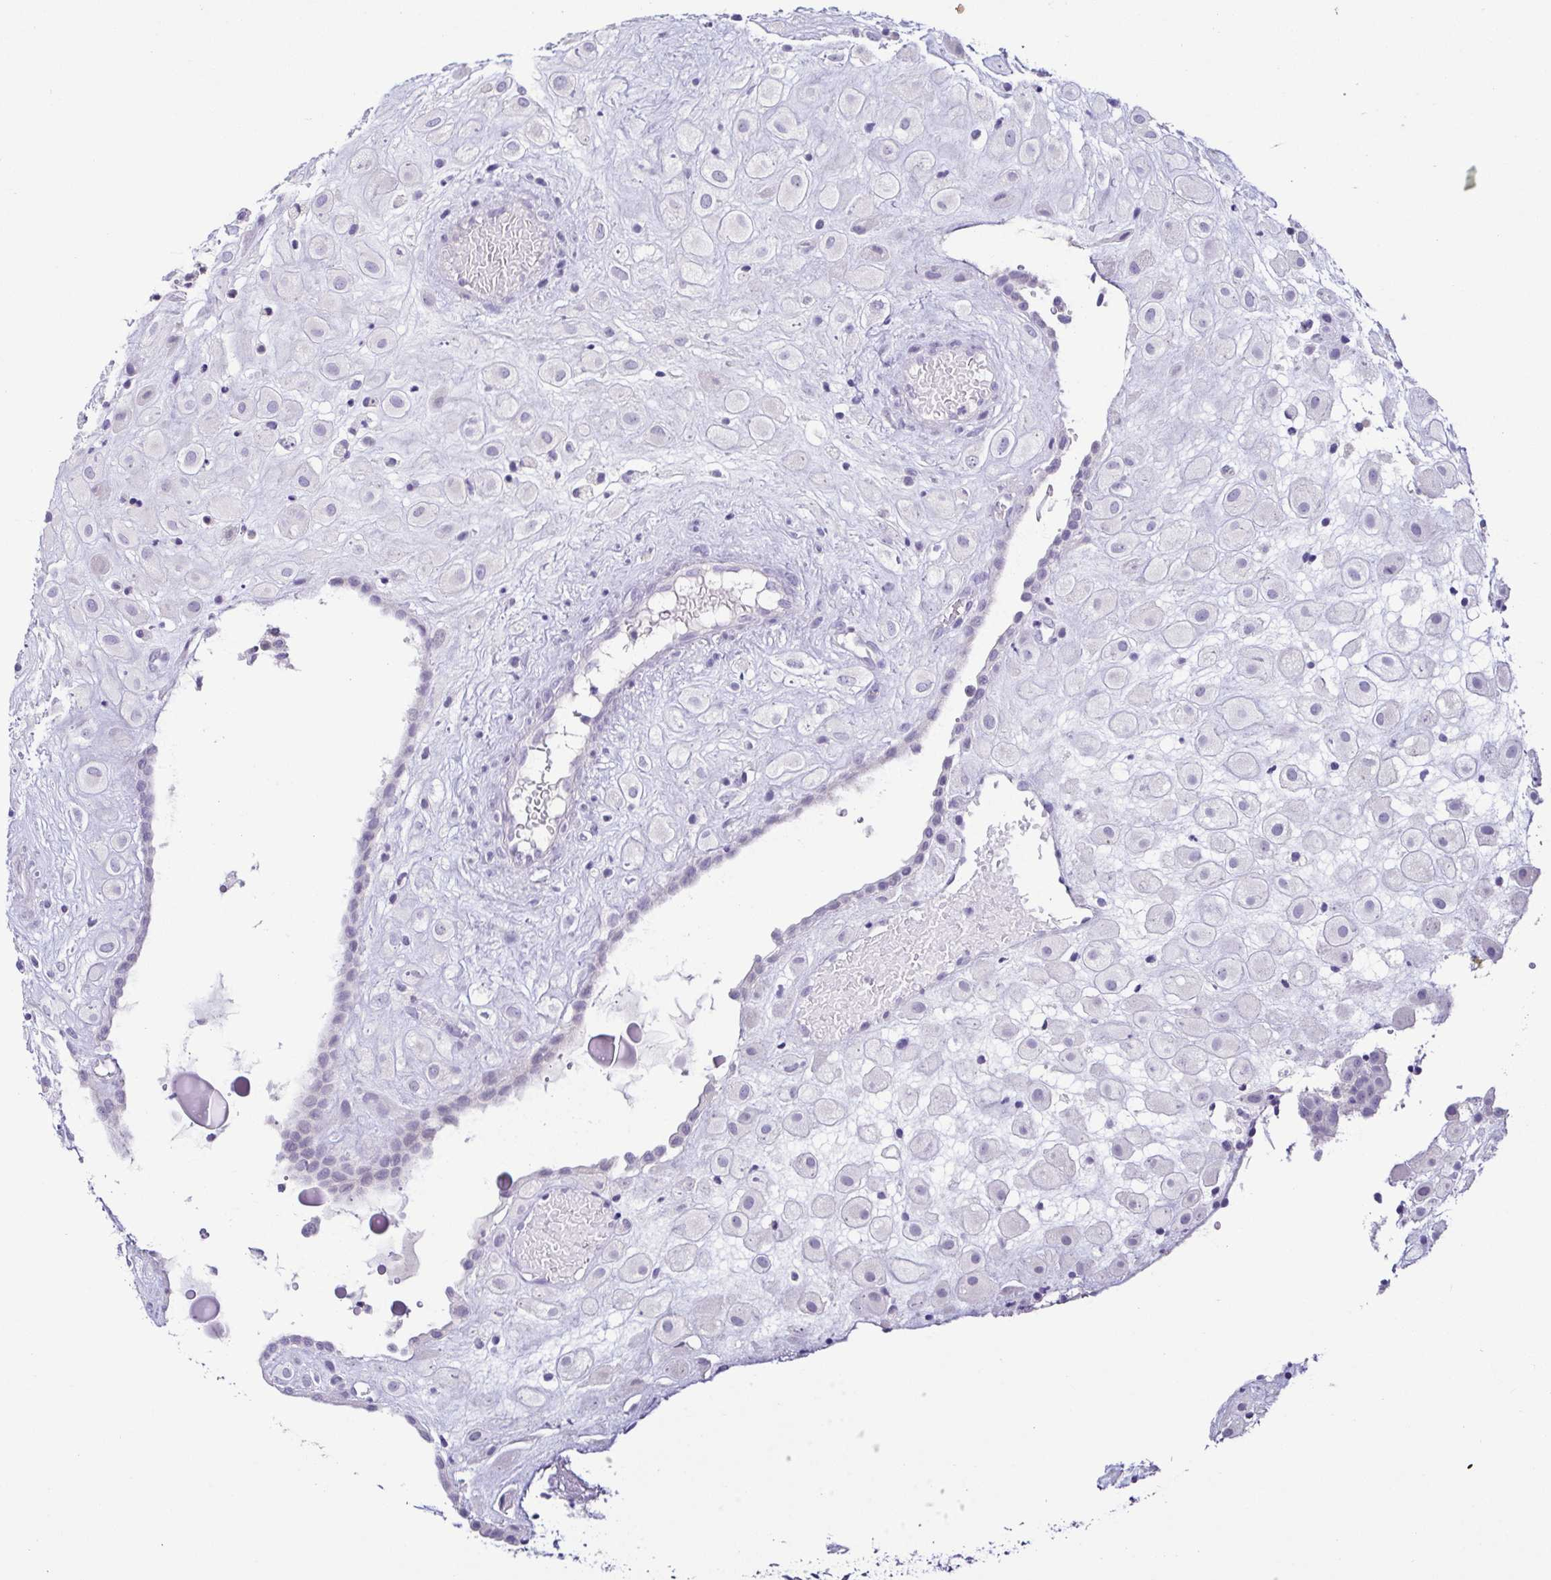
{"staining": {"intensity": "negative", "quantity": "none", "location": "none"}, "tissue": "placenta", "cell_type": "Decidual cells", "image_type": "normal", "snomed": [{"axis": "morphology", "description": "Normal tissue, NOS"}, {"axis": "topography", "description": "Placenta"}], "caption": "A high-resolution photomicrograph shows IHC staining of benign placenta, which demonstrates no significant staining in decidual cells.", "gene": "TERT", "patient": {"sex": "female", "age": 24}}